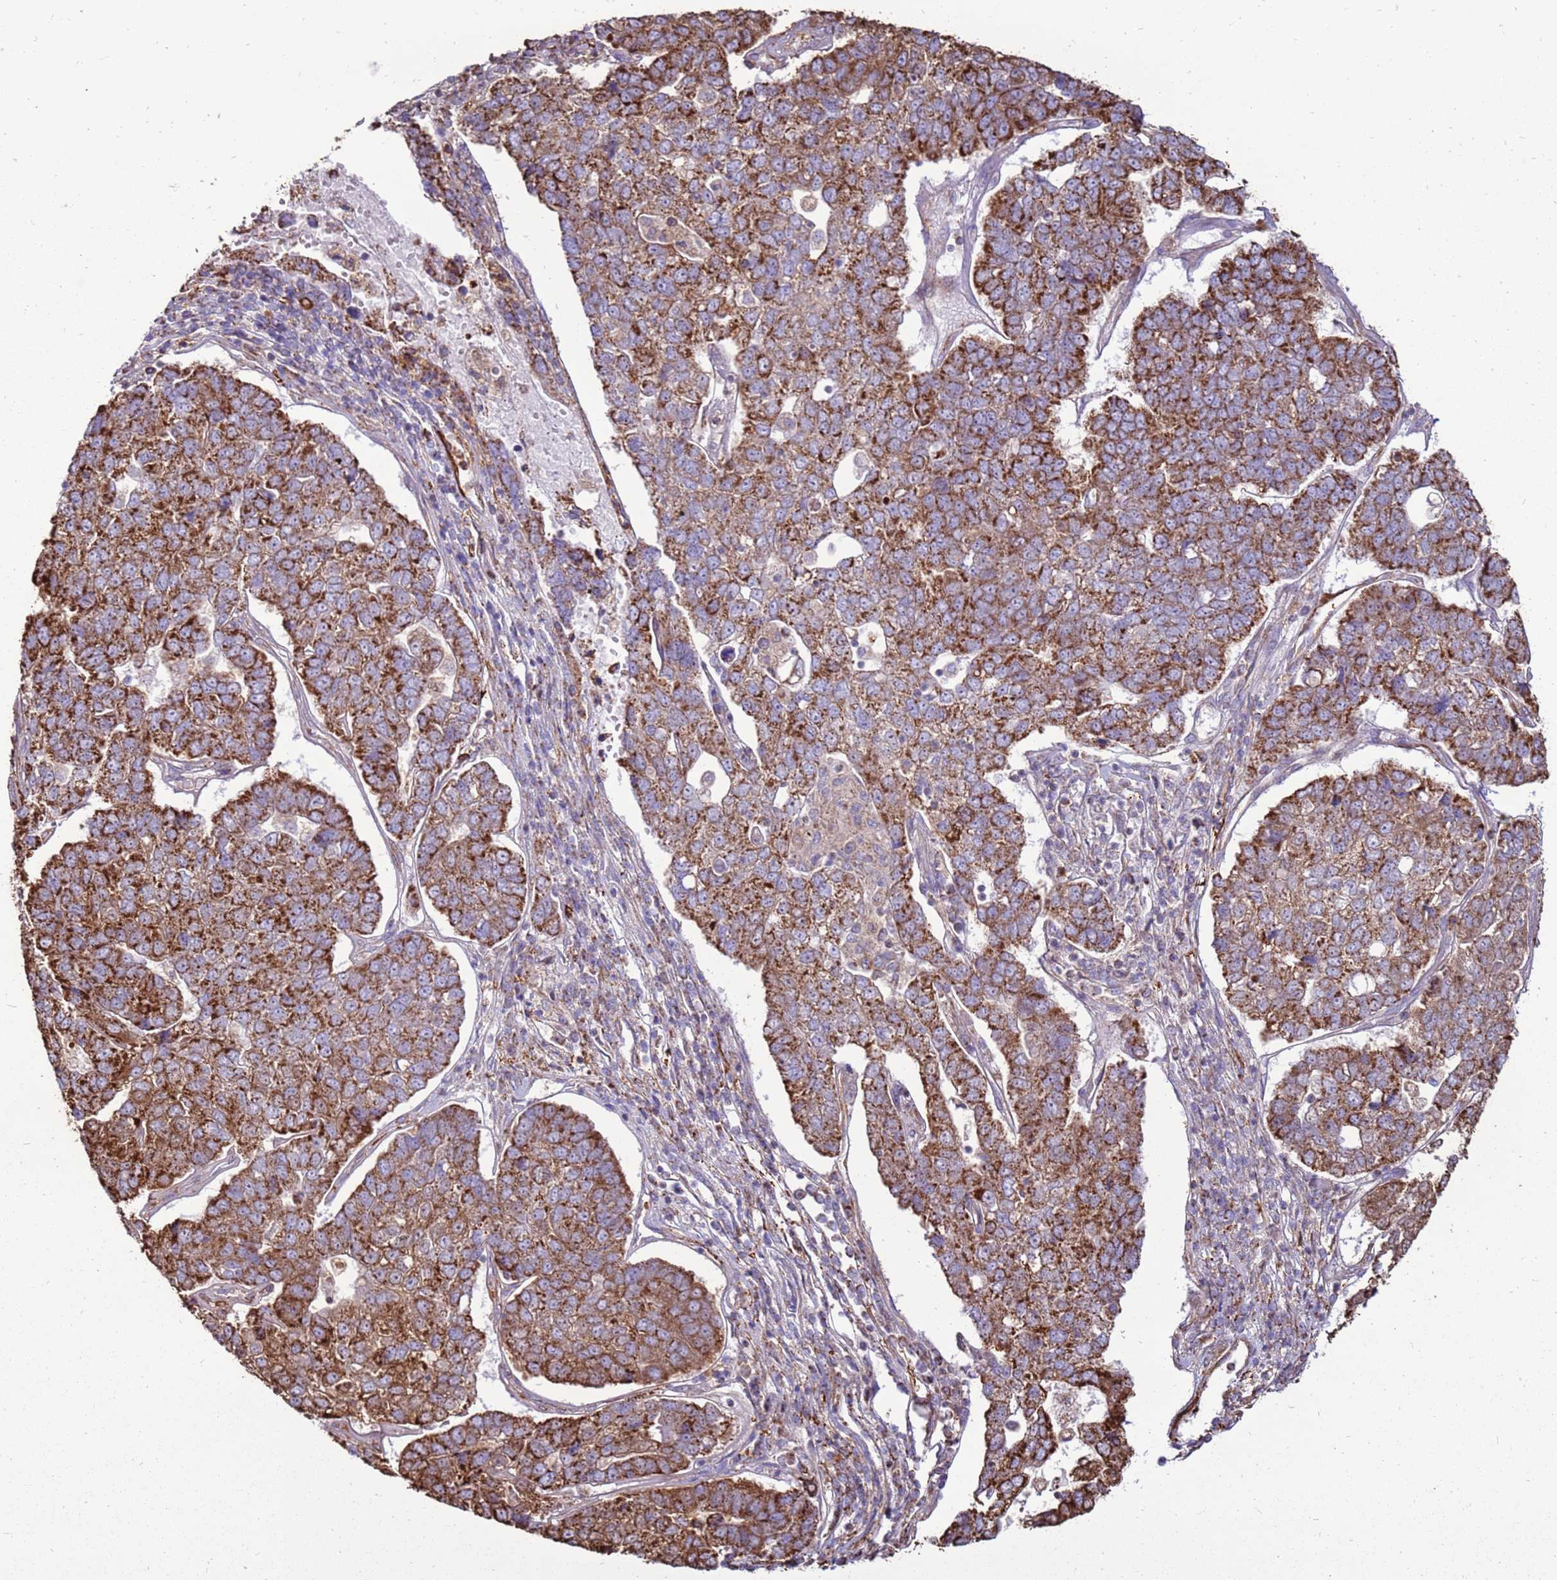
{"staining": {"intensity": "strong", "quantity": "25%-75%", "location": "cytoplasmic/membranous"}, "tissue": "pancreatic cancer", "cell_type": "Tumor cells", "image_type": "cancer", "snomed": [{"axis": "morphology", "description": "Adenocarcinoma, NOS"}, {"axis": "topography", "description": "Pancreas"}], "caption": "Immunohistochemical staining of human pancreatic adenocarcinoma demonstrates strong cytoplasmic/membranous protein expression in approximately 25%-75% of tumor cells.", "gene": "DDX59", "patient": {"sex": "female", "age": 61}}